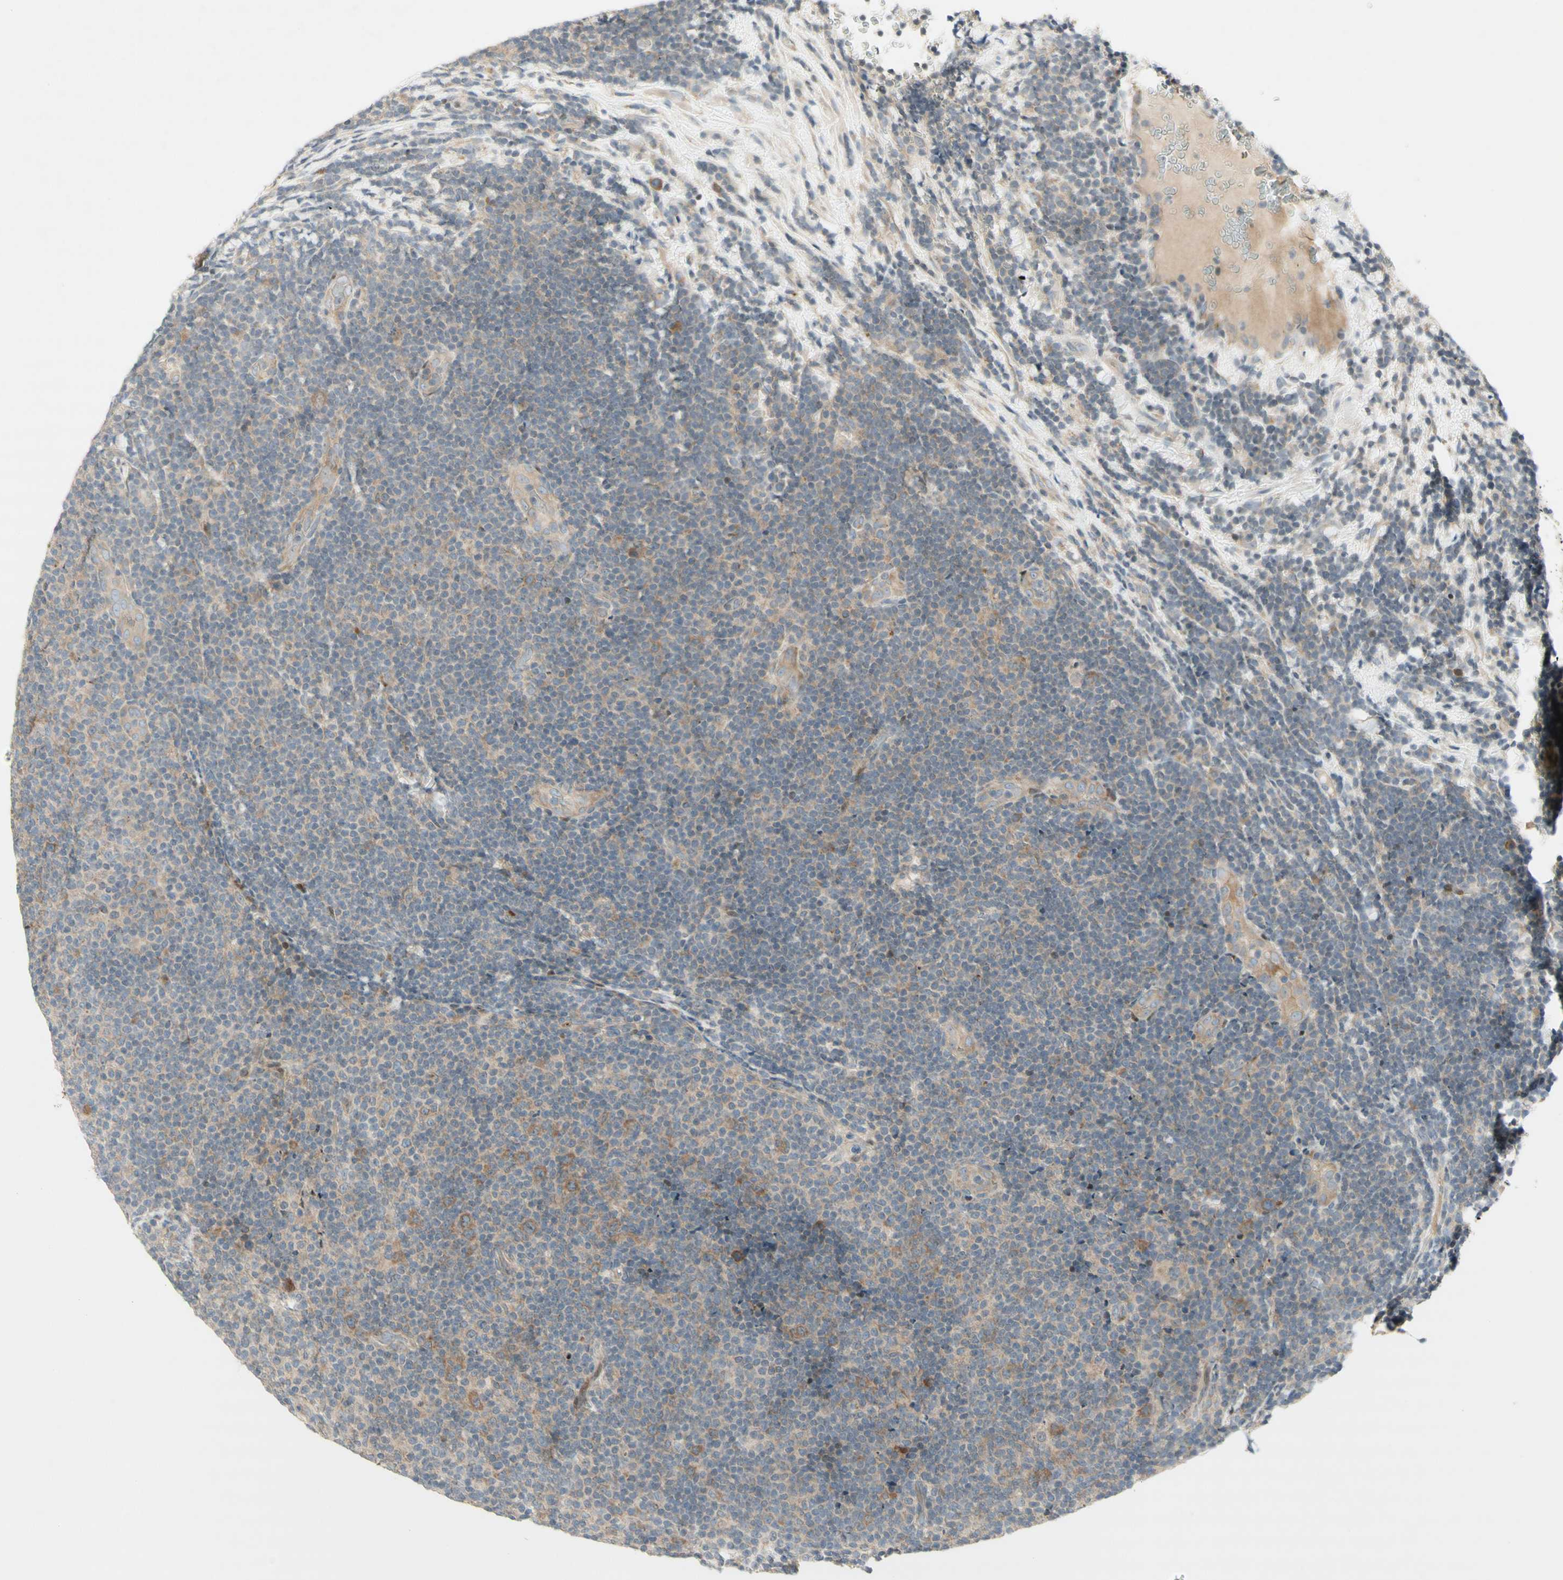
{"staining": {"intensity": "moderate", "quantity": "<25%", "location": "cytoplasmic/membranous"}, "tissue": "lymphoma", "cell_type": "Tumor cells", "image_type": "cancer", "snomed": [{"axis": "morphology", "description": "Malignant lymphoma, non-Hodgkin's type, Low grade"}, {"axis": "topography", "description": "Lymph node"}], "caption": "Protein staining of lymphoma tissue demonstrates moderate cytoplasmic/membranous expression in about <25% of tumor cells. (DAB = brown stain, brightfield microscopy at high magnification).", "gene": "ETF1", "patient": {"sex": "male", "age": 83}}